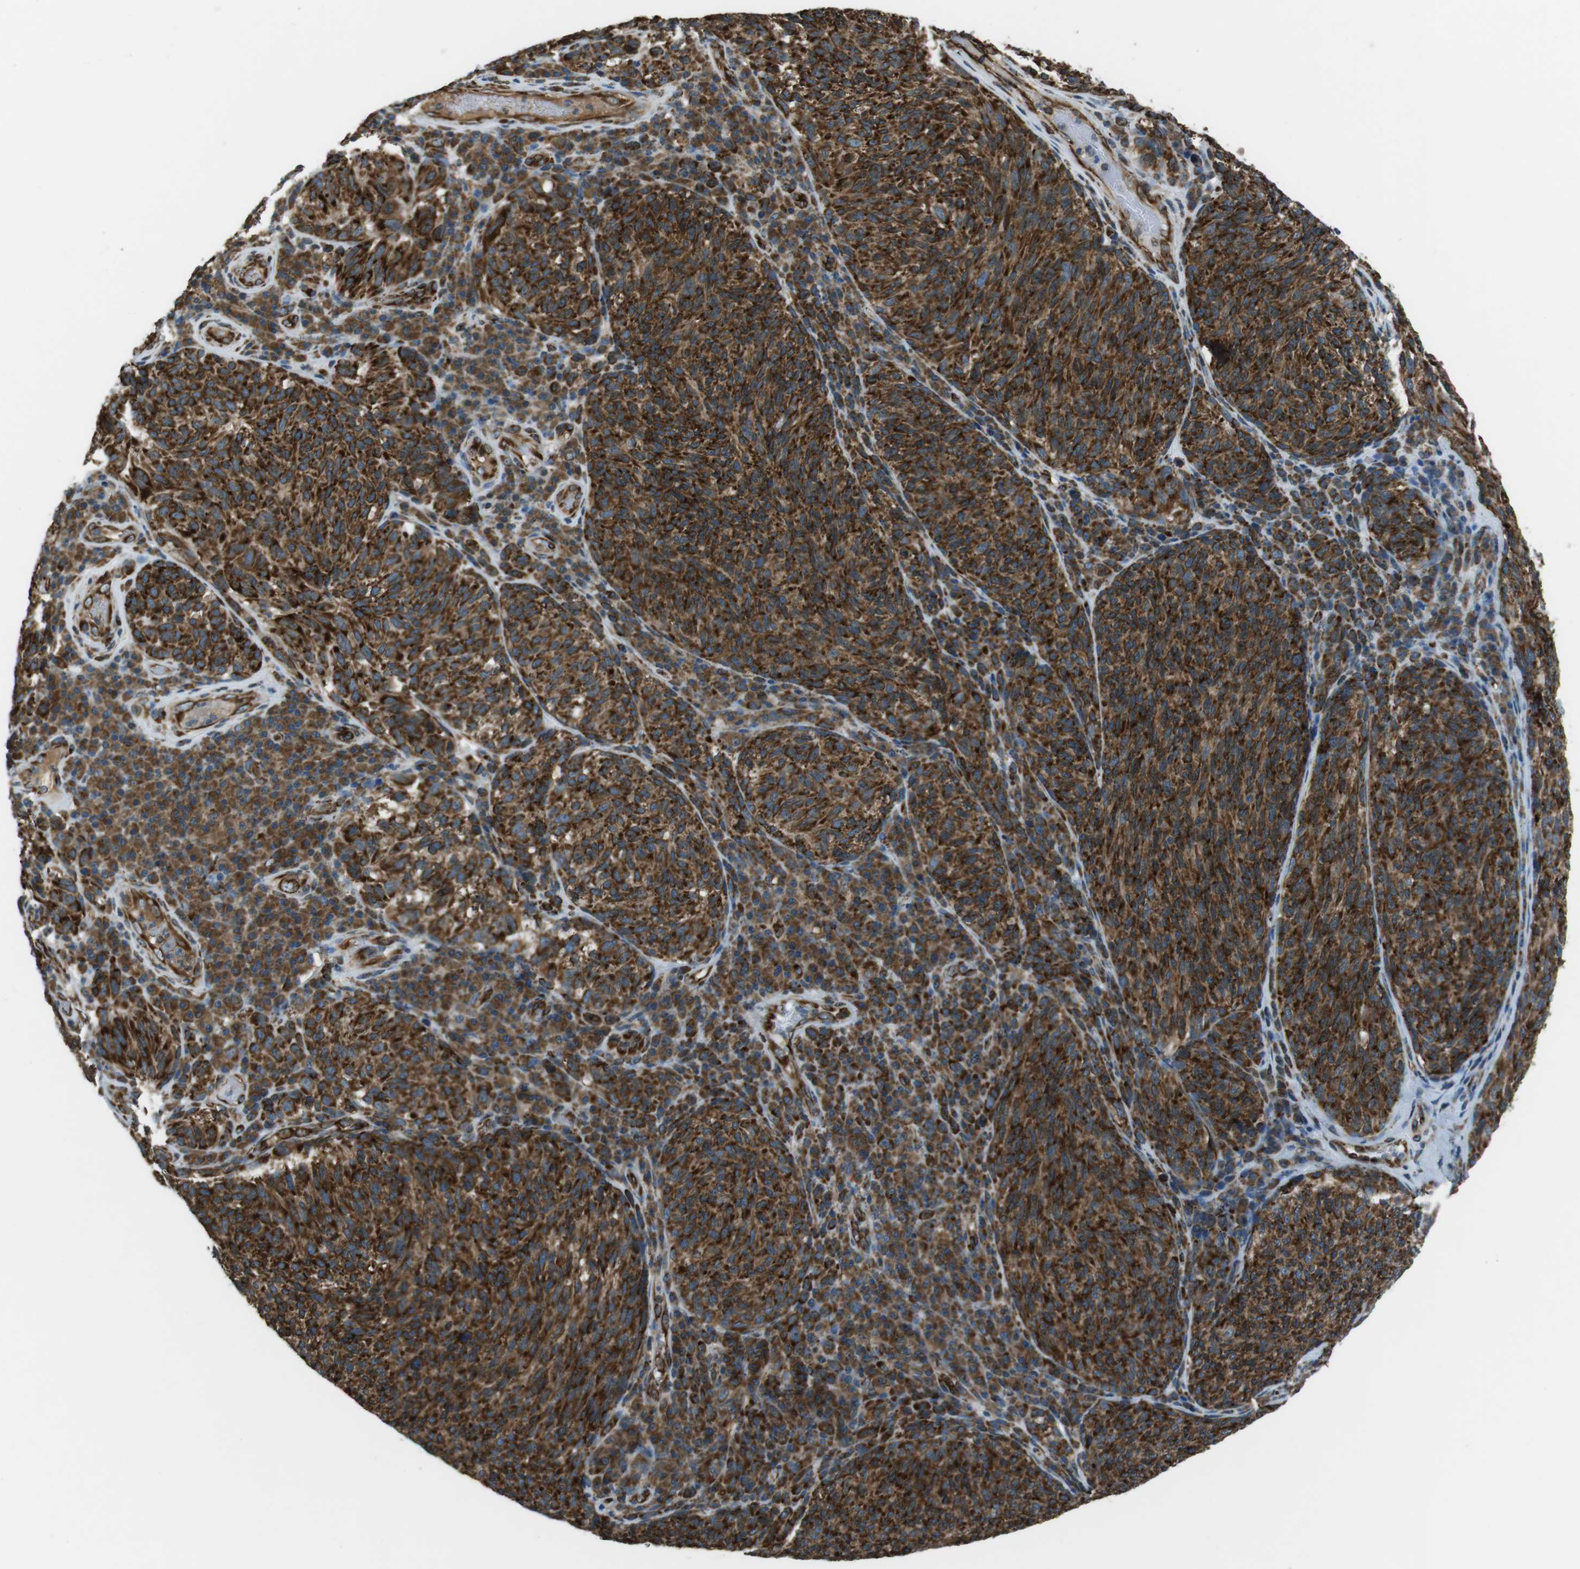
{"staining": {"intensity": "strong", "quantity": ">75%", "location": "cytoplasmic/membranous"}, "tissue": "melanoma", "cell_type": "Tumor cells", "image_type": "cancer", "snomed": [{"axis": "morphology", "description": "Malignant melanoma, NOS"}, {"axis": "topography", "description": "Skin"}], "caption": "An immunohistochemistry (IHC) photomicrograph of tumor tissue is shown. Protein staining in brown shows strong cytoplasmic/membranous positivity in malignant melanoma within tumor cells. (DAB (3,3'-diaminobenzidine) IHC, brown staining for protein, blue staining for nuclei).", "gene": "KTN1", "patient": {"sex": "female", "age": 73}}